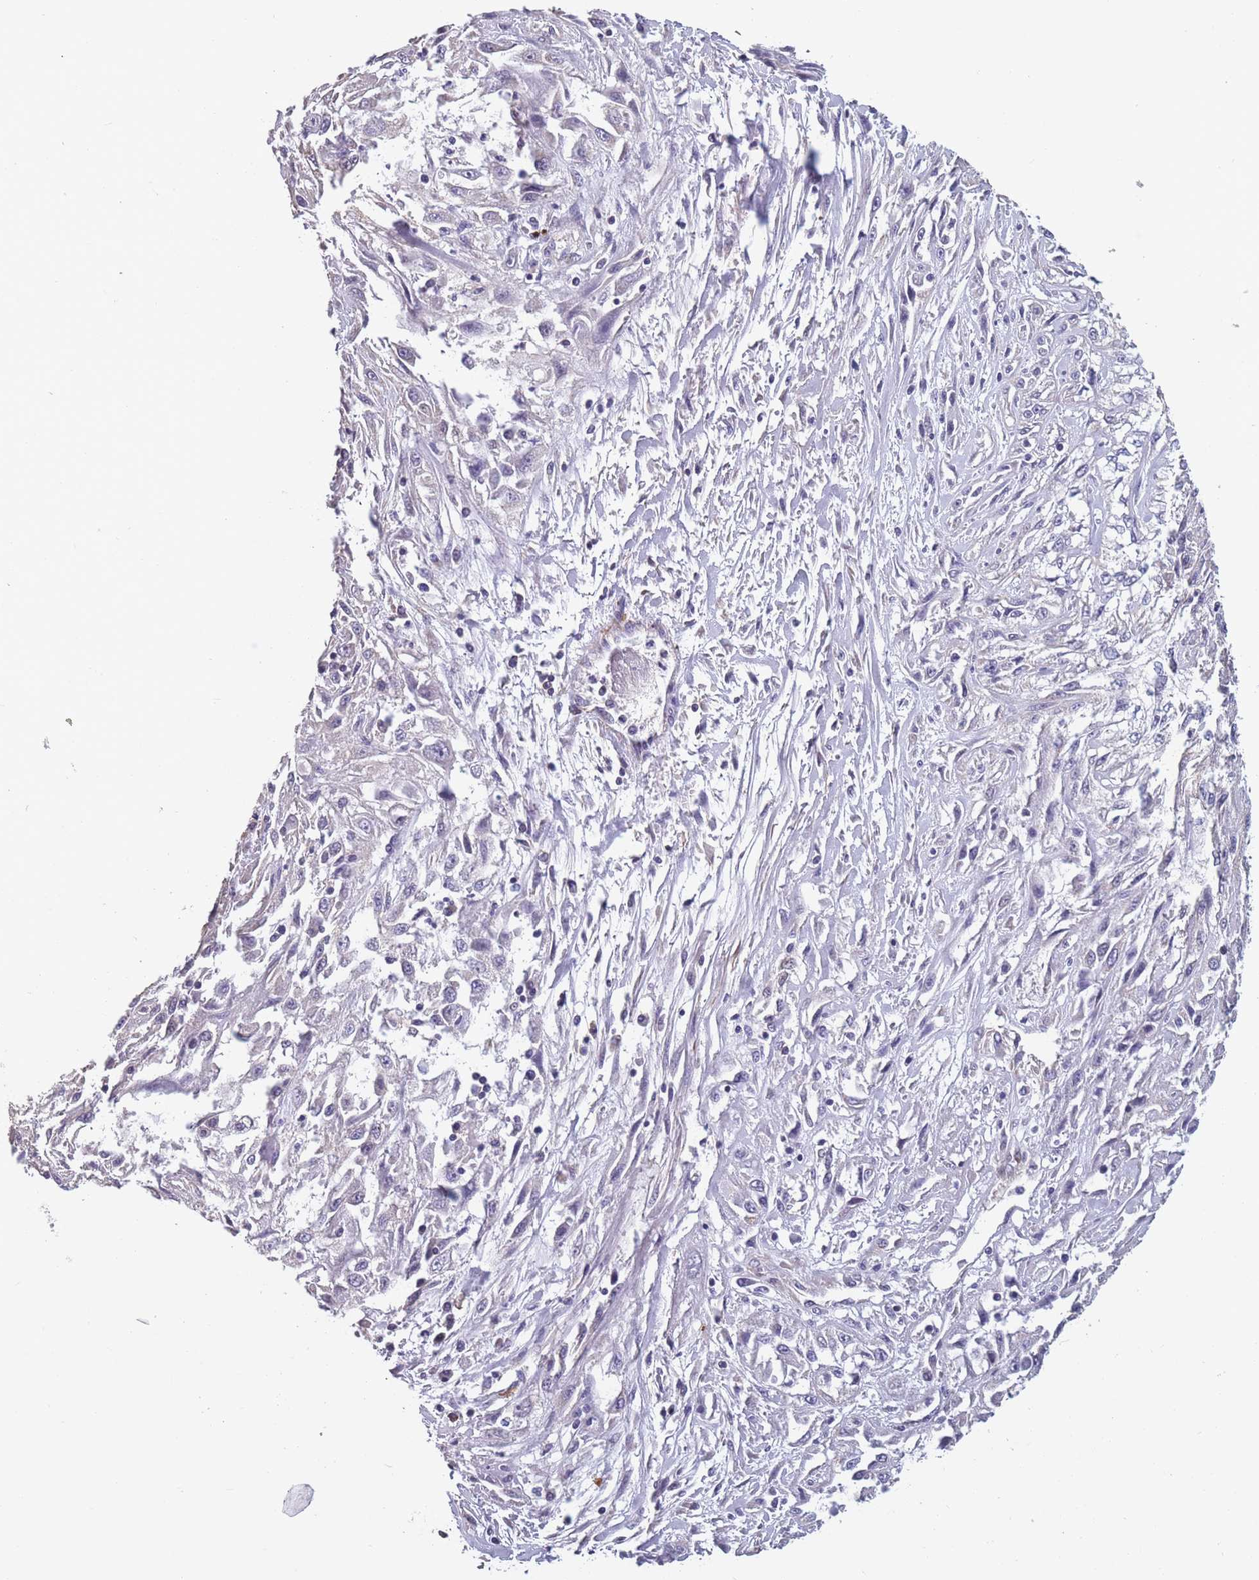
{"staining": {"intensity": "negative", "quantity": "none", "location": "none"}, "tissue": "skin cancer", "cell_type": "Tumor cells", "image_type": "cancer", "snomed": [{"axis": "morphology", "description": "Squamous cell carcinoma, NOS"}, {"axis": "morphology", "description": "Squamous cell carcinoma, metastatic, NOS"}, {"axis": "topography", "description": "Skin"}, {"axis": "topography", "description": "Lymph node"}], "caption": "Tumor cells show no significant protein staining in metastatic squamous cell carcinoma (skin).", "gene": "TOMM40L", "patient": {"sex": "male", "age": 75}}